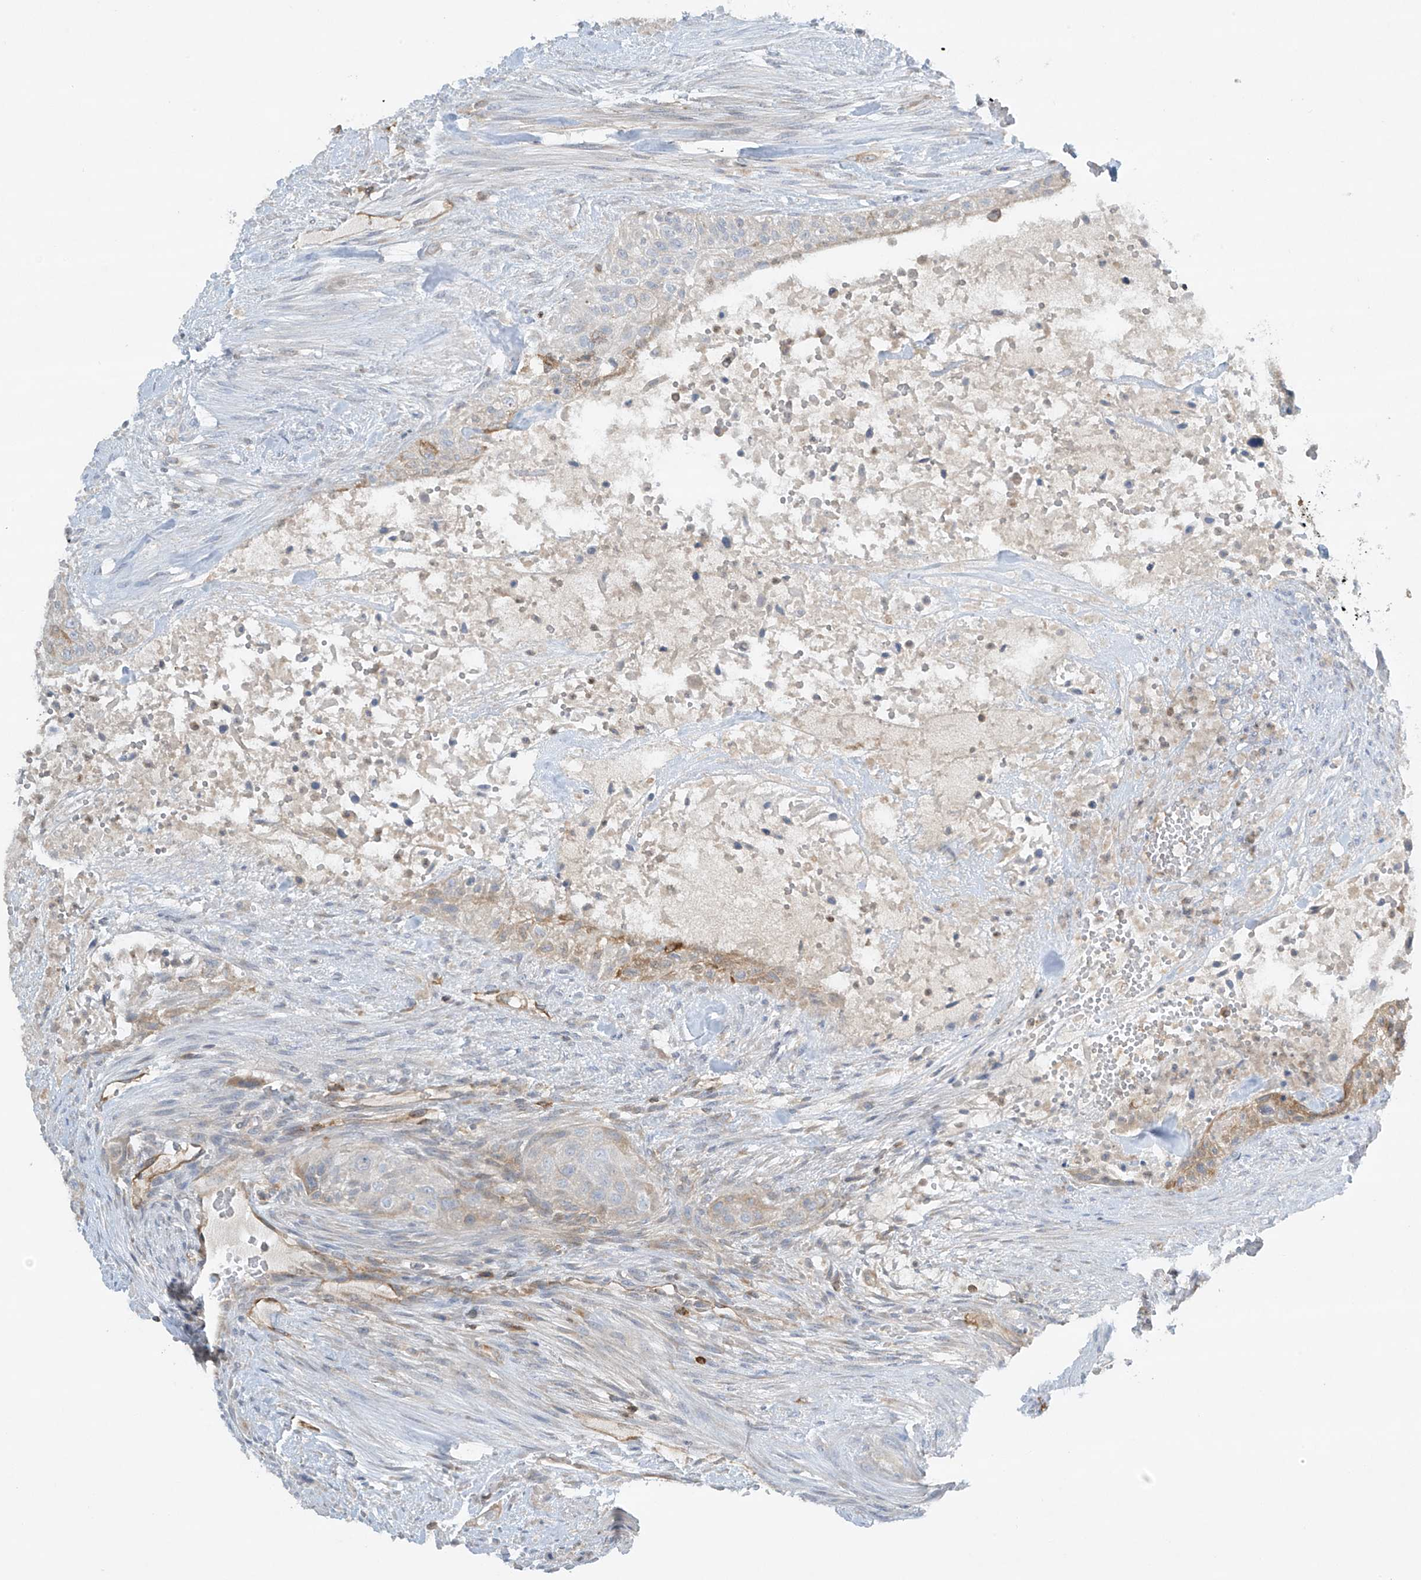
{"staining": {"intensity": "weak", "quantity": "<25%", "location": "cytoplasmic/membranous"}, "tissue": "urothelial cancer", "cell_type": "Tumor cells", "image_type": "cancer", "snomed": [{"axis": "morphology", "description": "Urothelial carcinoma, High grade"}, {"axis": "topography", "description": "Urinary bladder"}], "caption": "A high-resolution histopathology image shows immunohistochemistry (IHC) staining of high-grade urothelial carcinoma, which exhibits no significant staining in tumor cells.", "gene": "HLA-E", "patient": {"sex": "male", "age": 35}}